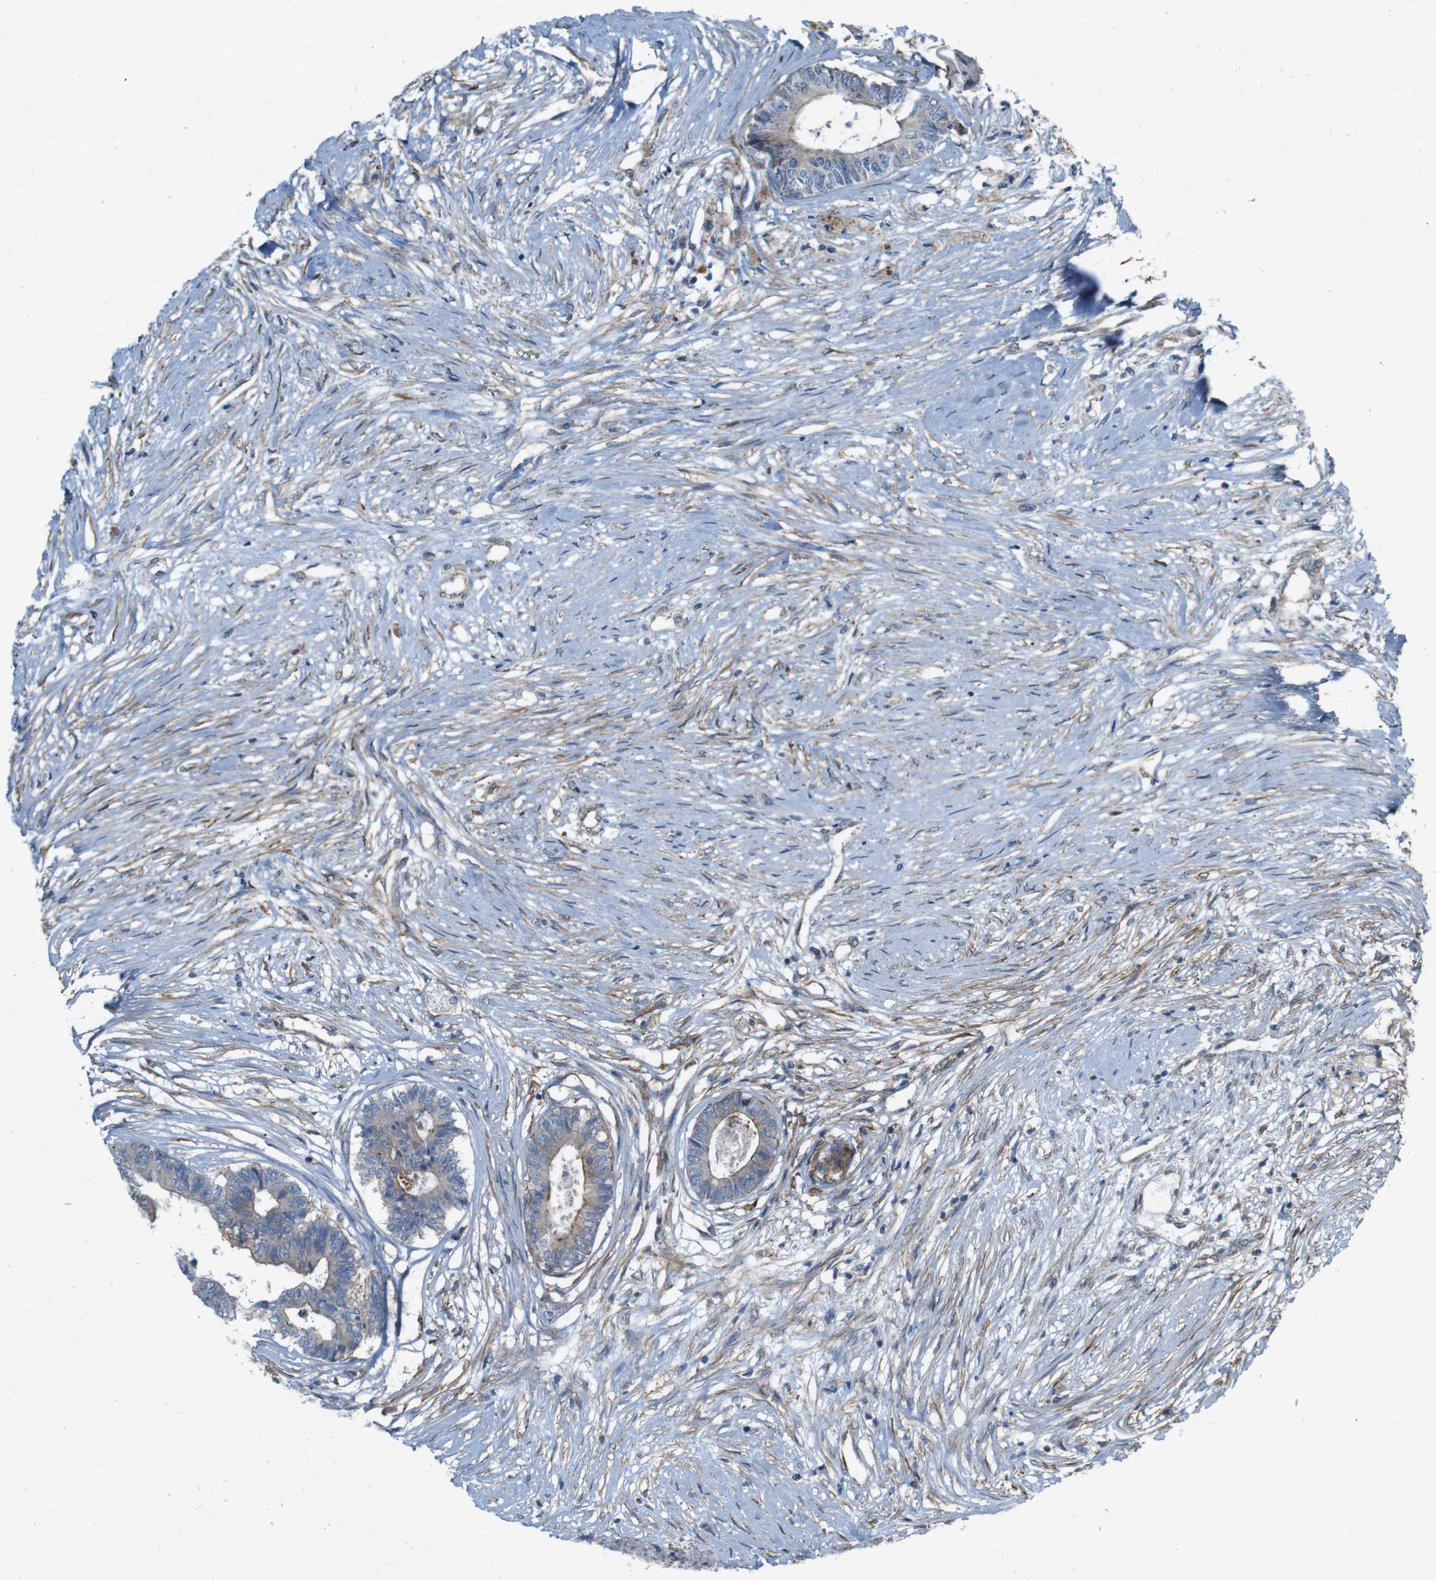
{"staining": {"intensity": "strong", "quantity": "<25%", "location": "cytoplasmic/membranous"}, "tissue": "colorectal cancer", "cell_type": "Tumor cells", "image_type": "cancer", "snomed": [{"axis": "morphology", "description": "Adenocarcinoma, NOS"}, {"axis": "topography", "description": "Rectum"}], "caption": "This is an image of immunohistochemistry (IHC) staining of adenocarcinoma (colorectal), which shows strong expression in the cytoplasmic/membranous of tumor cells.", "gene": "SKI", "patient": {"sex": "male", "age": 63}}